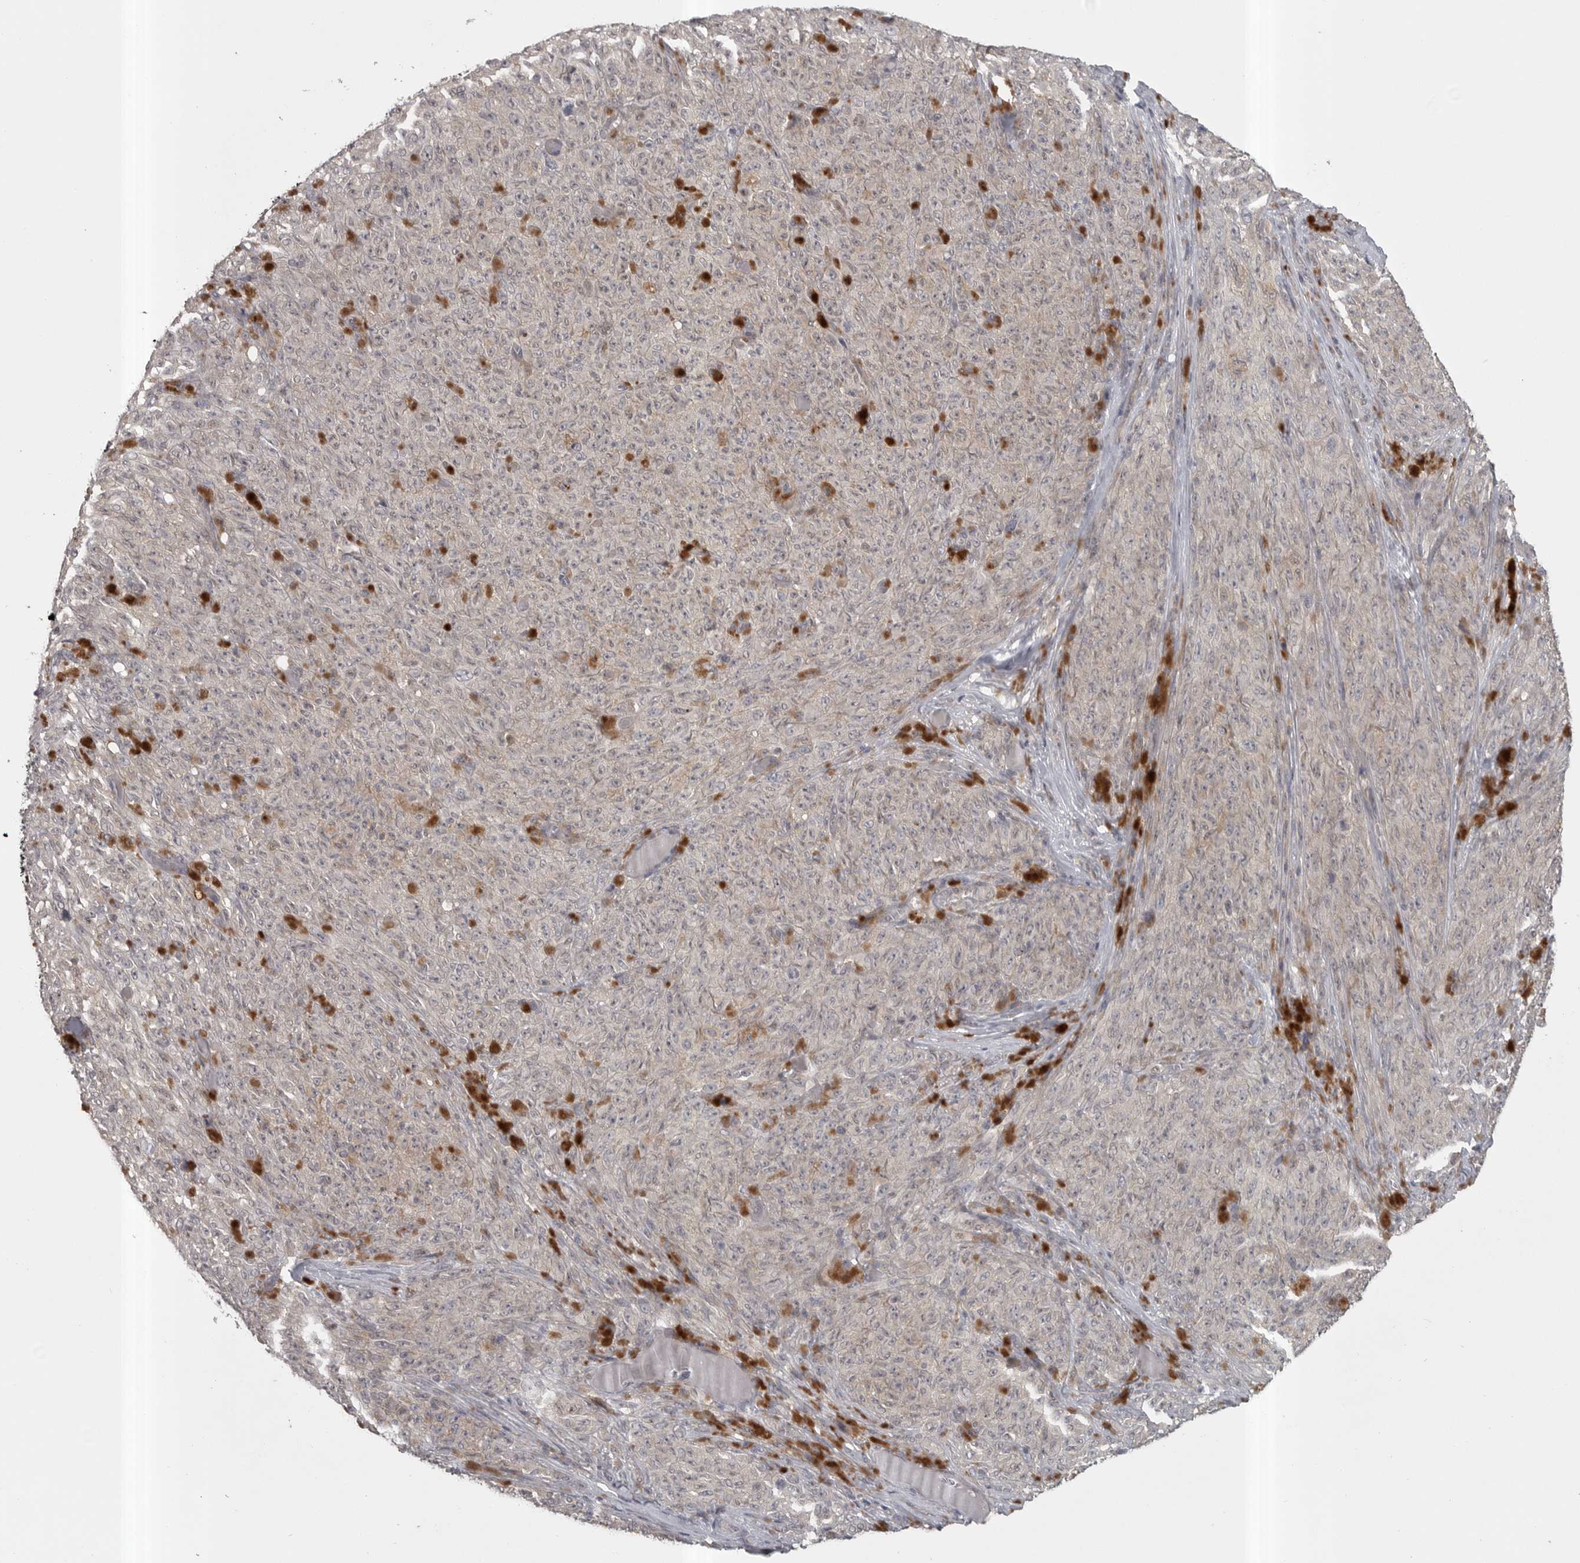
{"staining": {"intensity": "negative", "quantity": "none", "location": "none"}, "tissue": "melanoma", "cell_type": "Tumor cells", "image_type": "cancer", "snomed": [{"axis": "morphology", "description": "Malignant melanoma, NOS"}, {"axis": "topography", "description": "Skin"}], "caption": "Immunohistochemistry micrograph of malignant melanoma stained for a protein (brown), which displays no positivity in tumor cells. (Brightfield microscopy of DAB IHC at high magnification).", "gene": "PHF13", "patient": {"sex": "female", "age": 82}}